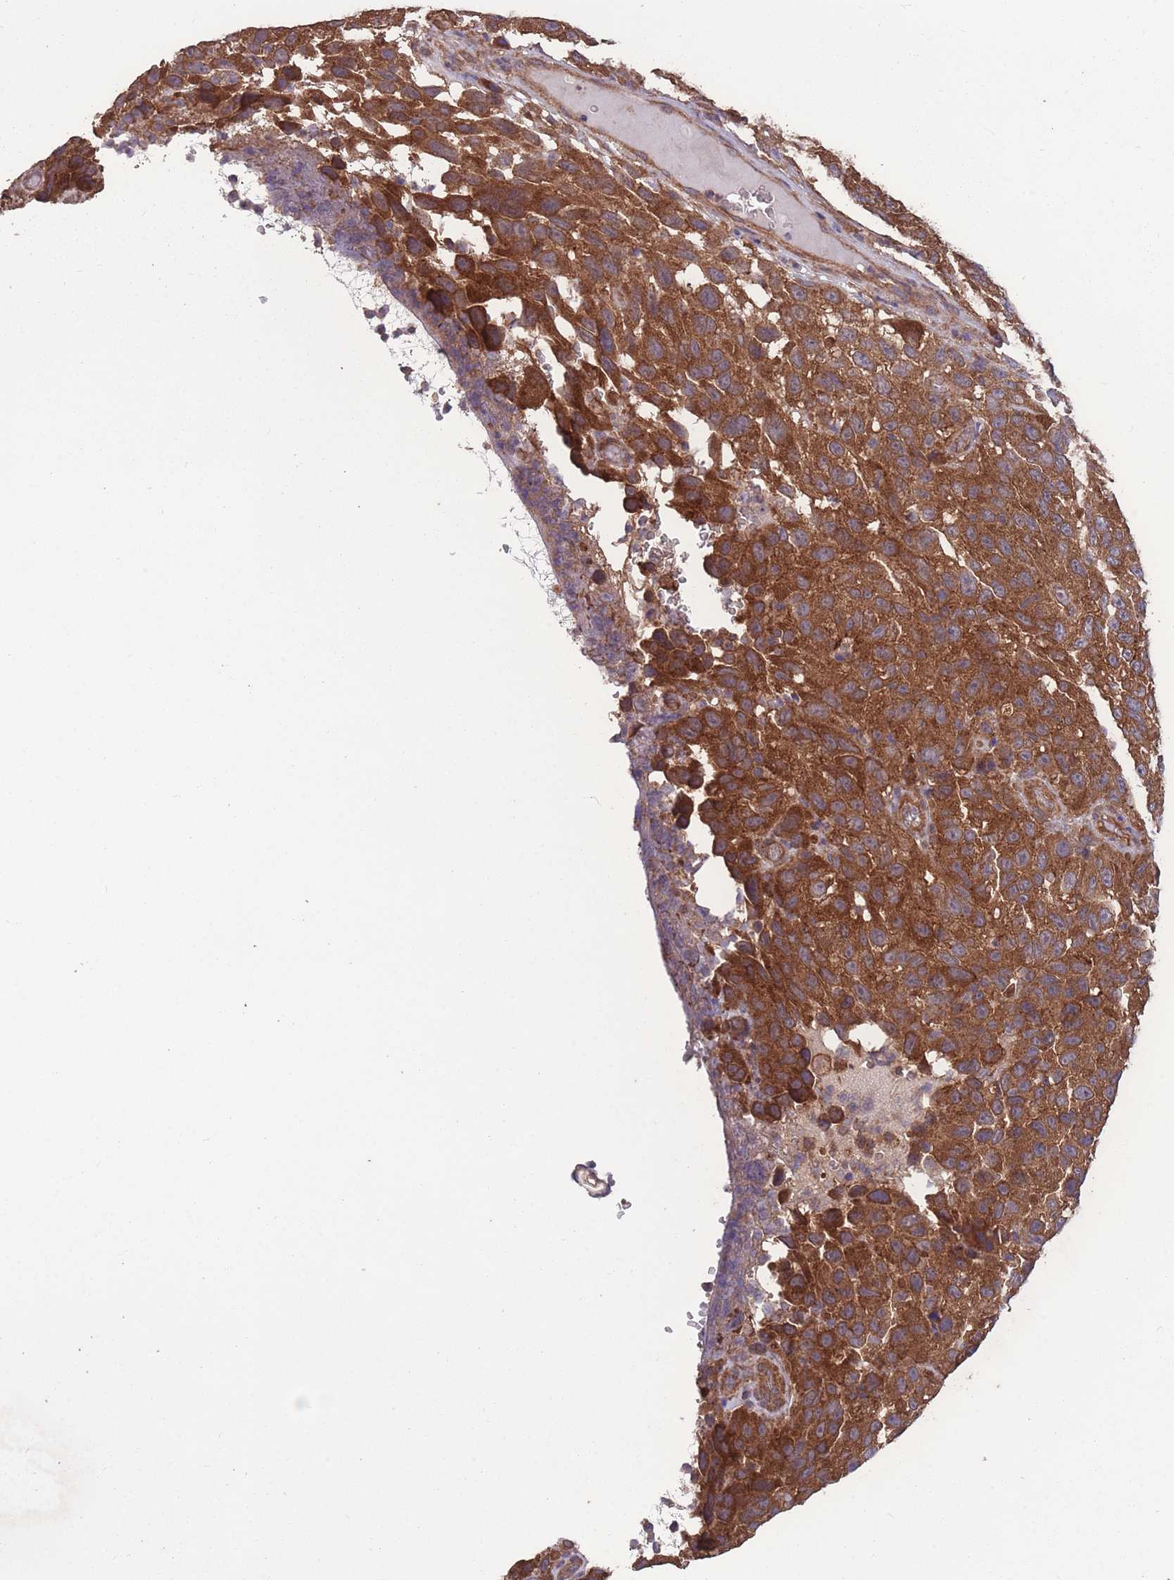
{"staining": {"intensity": "strong", "quantity": ">75%", "location": "cytoplasmic/membranous"}, "tissue": "melanoma", "cell_type": "Tumor cells", "image_type": "cancer", "snomed": [{"axis": "morphology", "description": "Malignant melanoma, NOS"}, {"axis": "topography", "description": "Skin"}], "caption": "Protein expression analysis of malignant melanoma demonstrates strong cytoplasmic/membranous positivity in about >75% of tumor cells.", "gene": "ZPR1", "patient": {"sex": "female", "age": 96}}